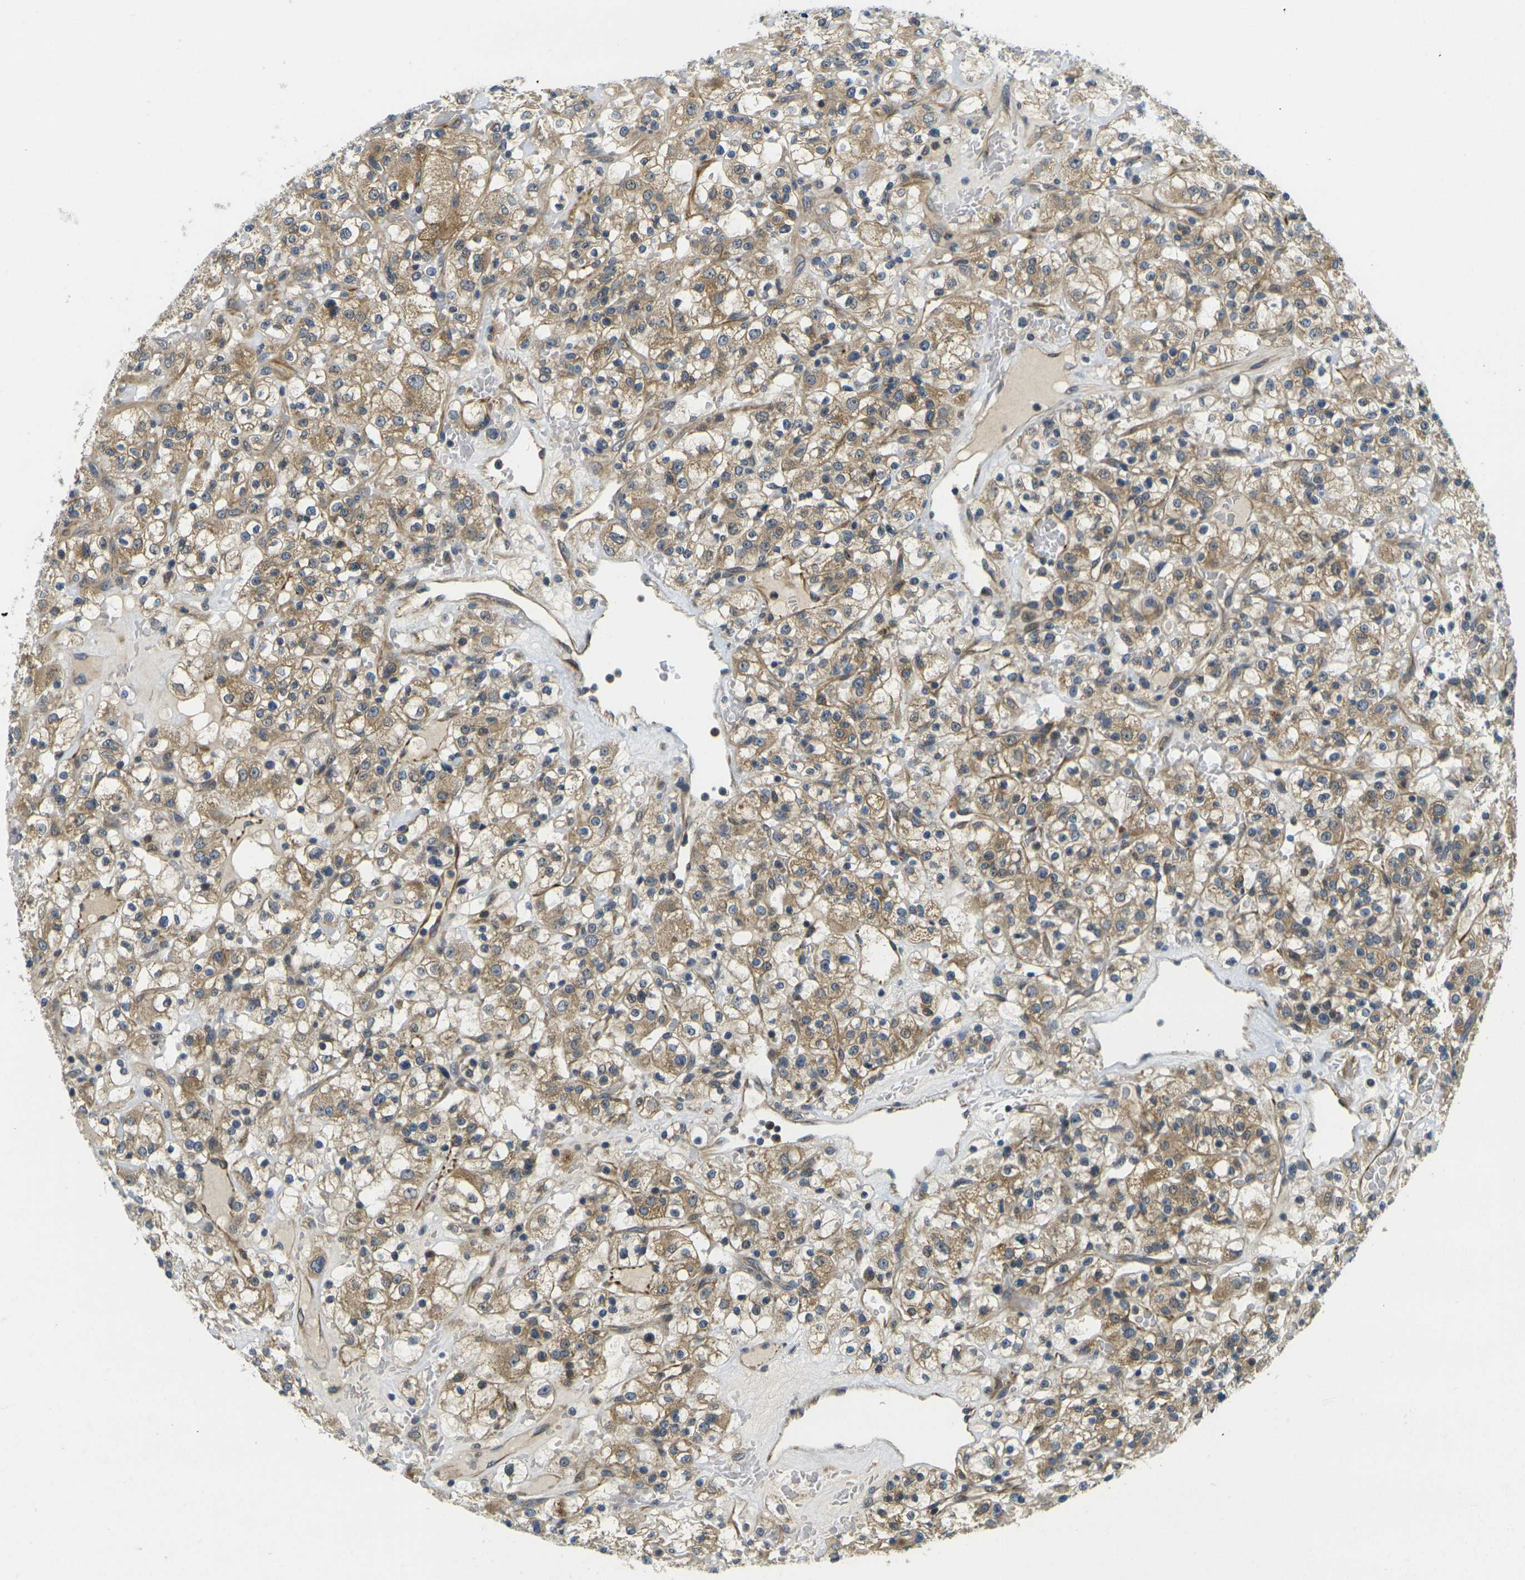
{"staining": {"intensity": "moderate", "quantity": ">75%", "location": "cytoplasmic/membranous"}, "tissue": "renal cancer", "cell_type": "Tumor cells", "image_type": "cancer", "snomed": [{"axis": "morphology", "description": "Normal tissue, NOS"}, {"axis": "morphology", "description": "Adenocarcinoma, NOS"}, {"axis": "topography", "description": "Kidney"}], "caption": "Protein staining displays moderate cytoplasmic/membranous positivity in about >75% of tumor cells in renal cancer (adenocarcinoma).", "gene": "MINAR2", "patient": {"sex": "female", "age": 72}}